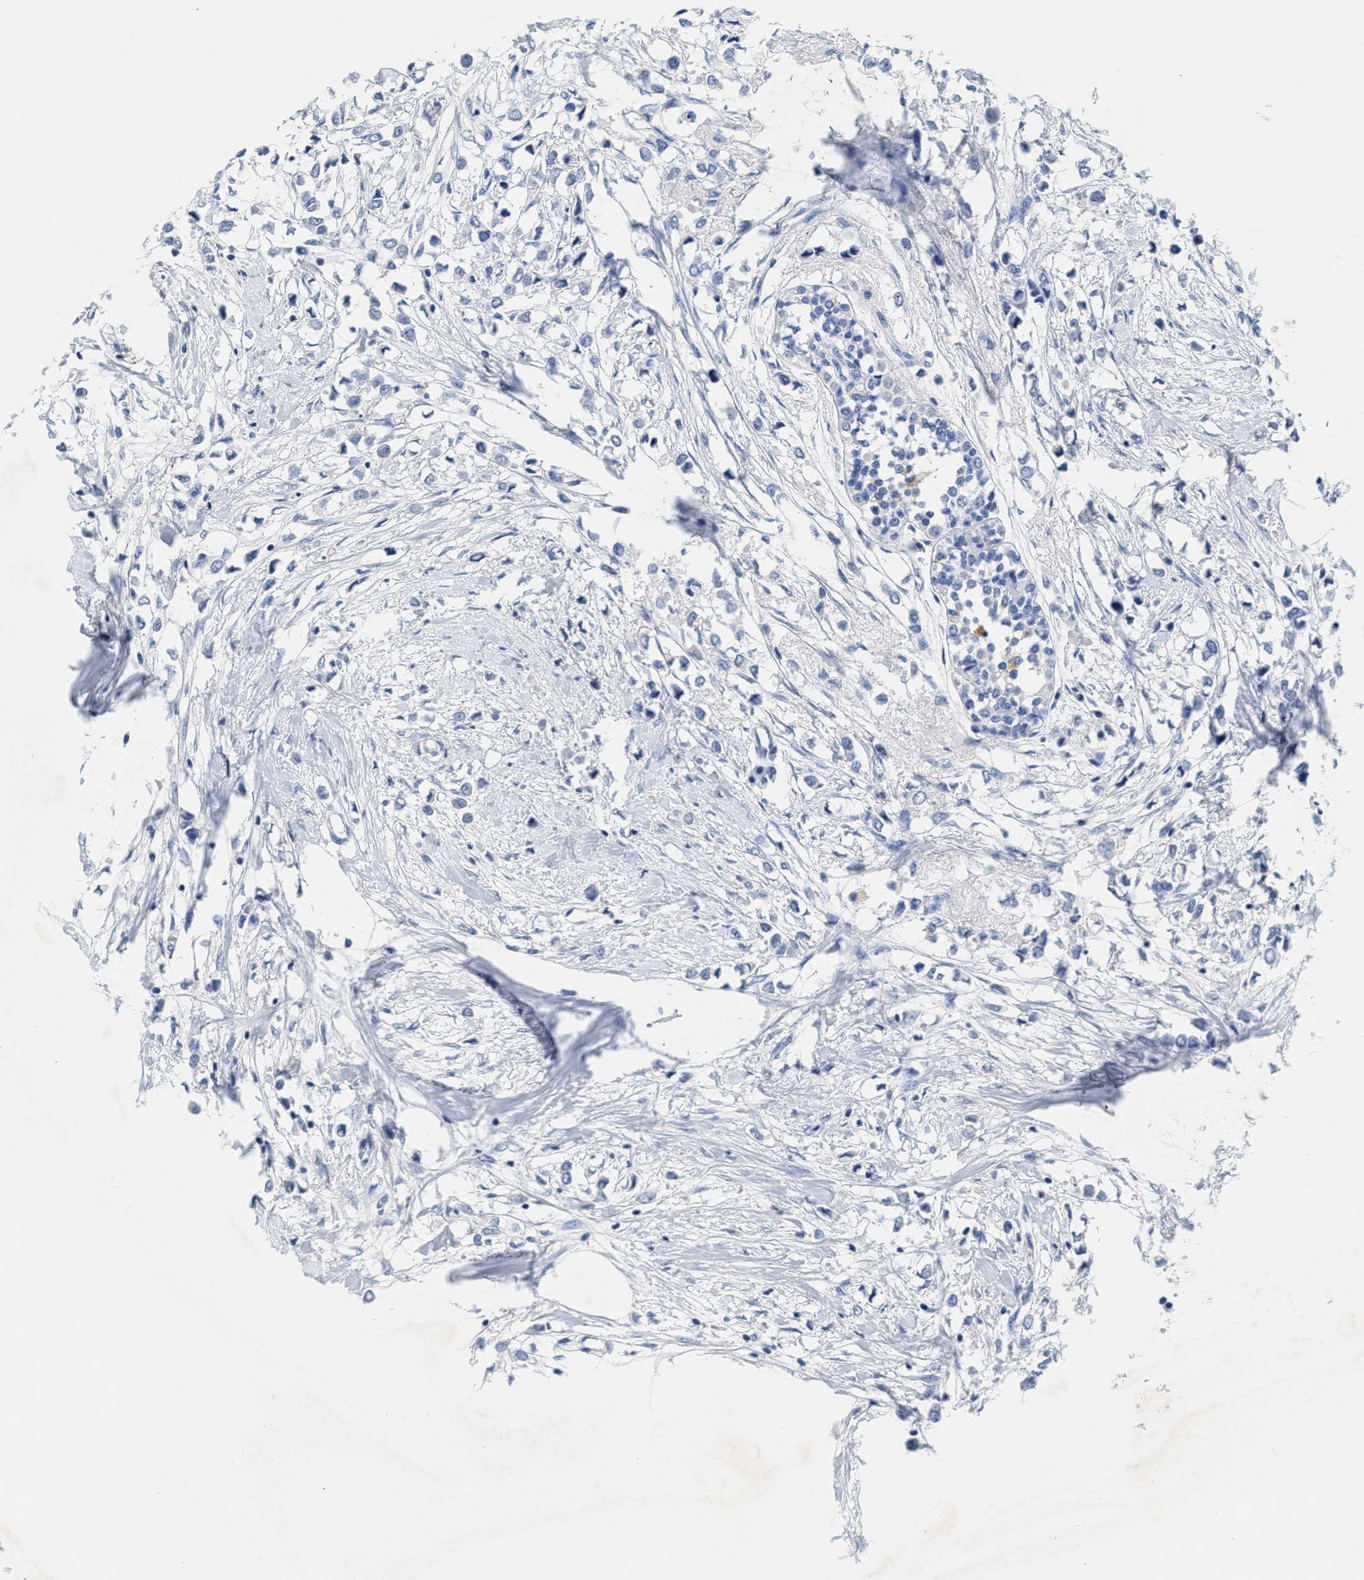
{"staining": {"intensity": "negative", "quantity": "none", "location": "none"}, "tissue": "breast cancer", "cell_type": "Tumor cells", "image_type": "cancer", "snomed": [{"axis": "morphology", "description": "Lobular carcinoma"}, {"axis": "topography", "description": "Breast"}], "caption": "Photomicrograph shows no significant protein positivity in tumor cells of breast cancer (lobular carcinoma). (Stains: DAB IHC with hematoxylin counter stain, Microscopy: brightfield microscopy at high magnification).", "gene": "TTC3", "patient": {"sex": "female", "age": 51}}